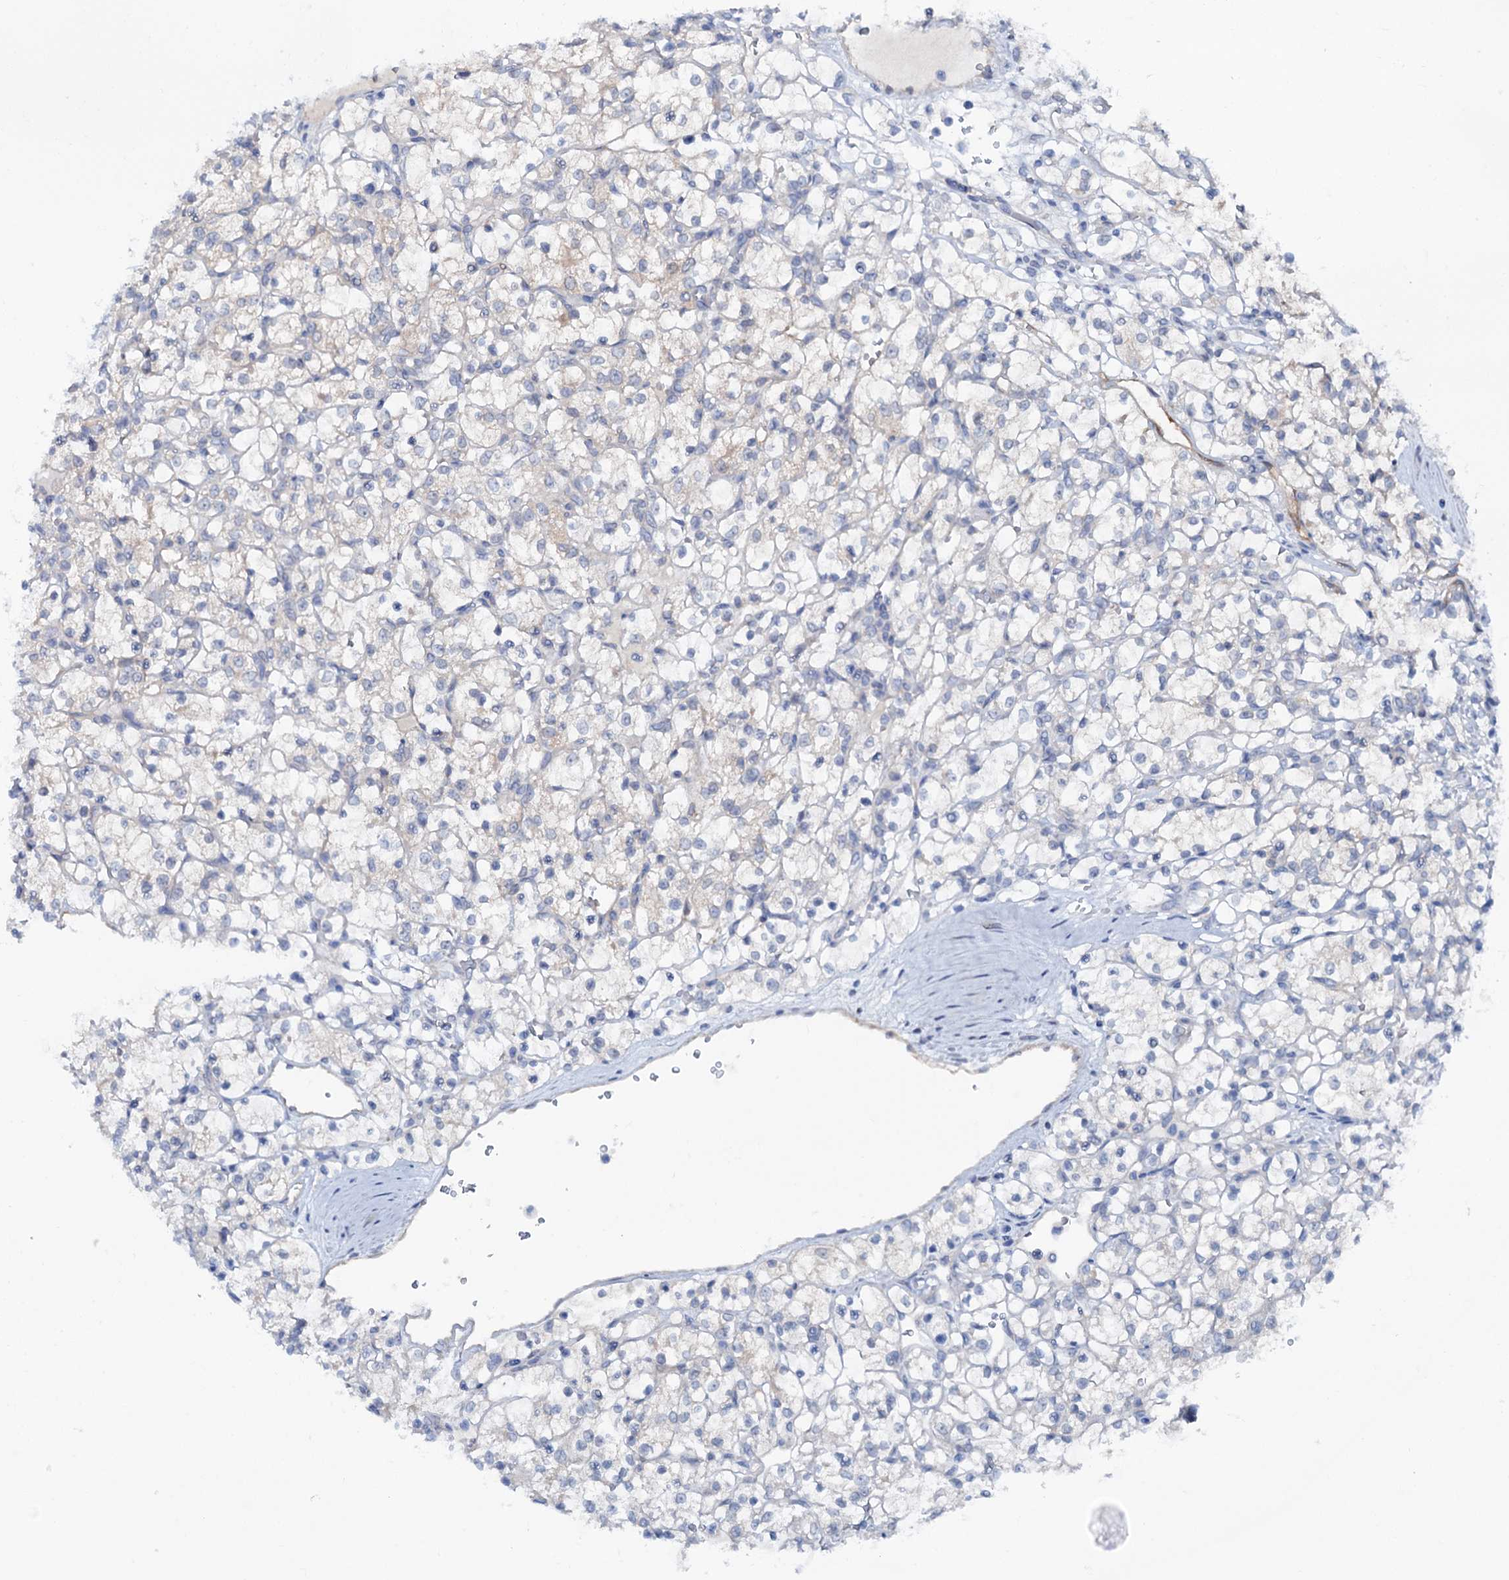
{"staining": {"intensity": "negative", "quantity": "none", "location": "none"}, "tissue": "renal cancer", "cell_type": "Tumor cells", "image_type": "cancer", "snomed": [{"axis": "morphology", "description": "Adenocarcinoma, NOS"}, {"axis": "topography", "description": "Kidney"}], "caption": "Histopathology image shows no significant protein positivity in tumor cells of renal cancer (adenocarcinoma).", "gene": "SHROOM1", "patient": {"sex": "female", "age": 69}}